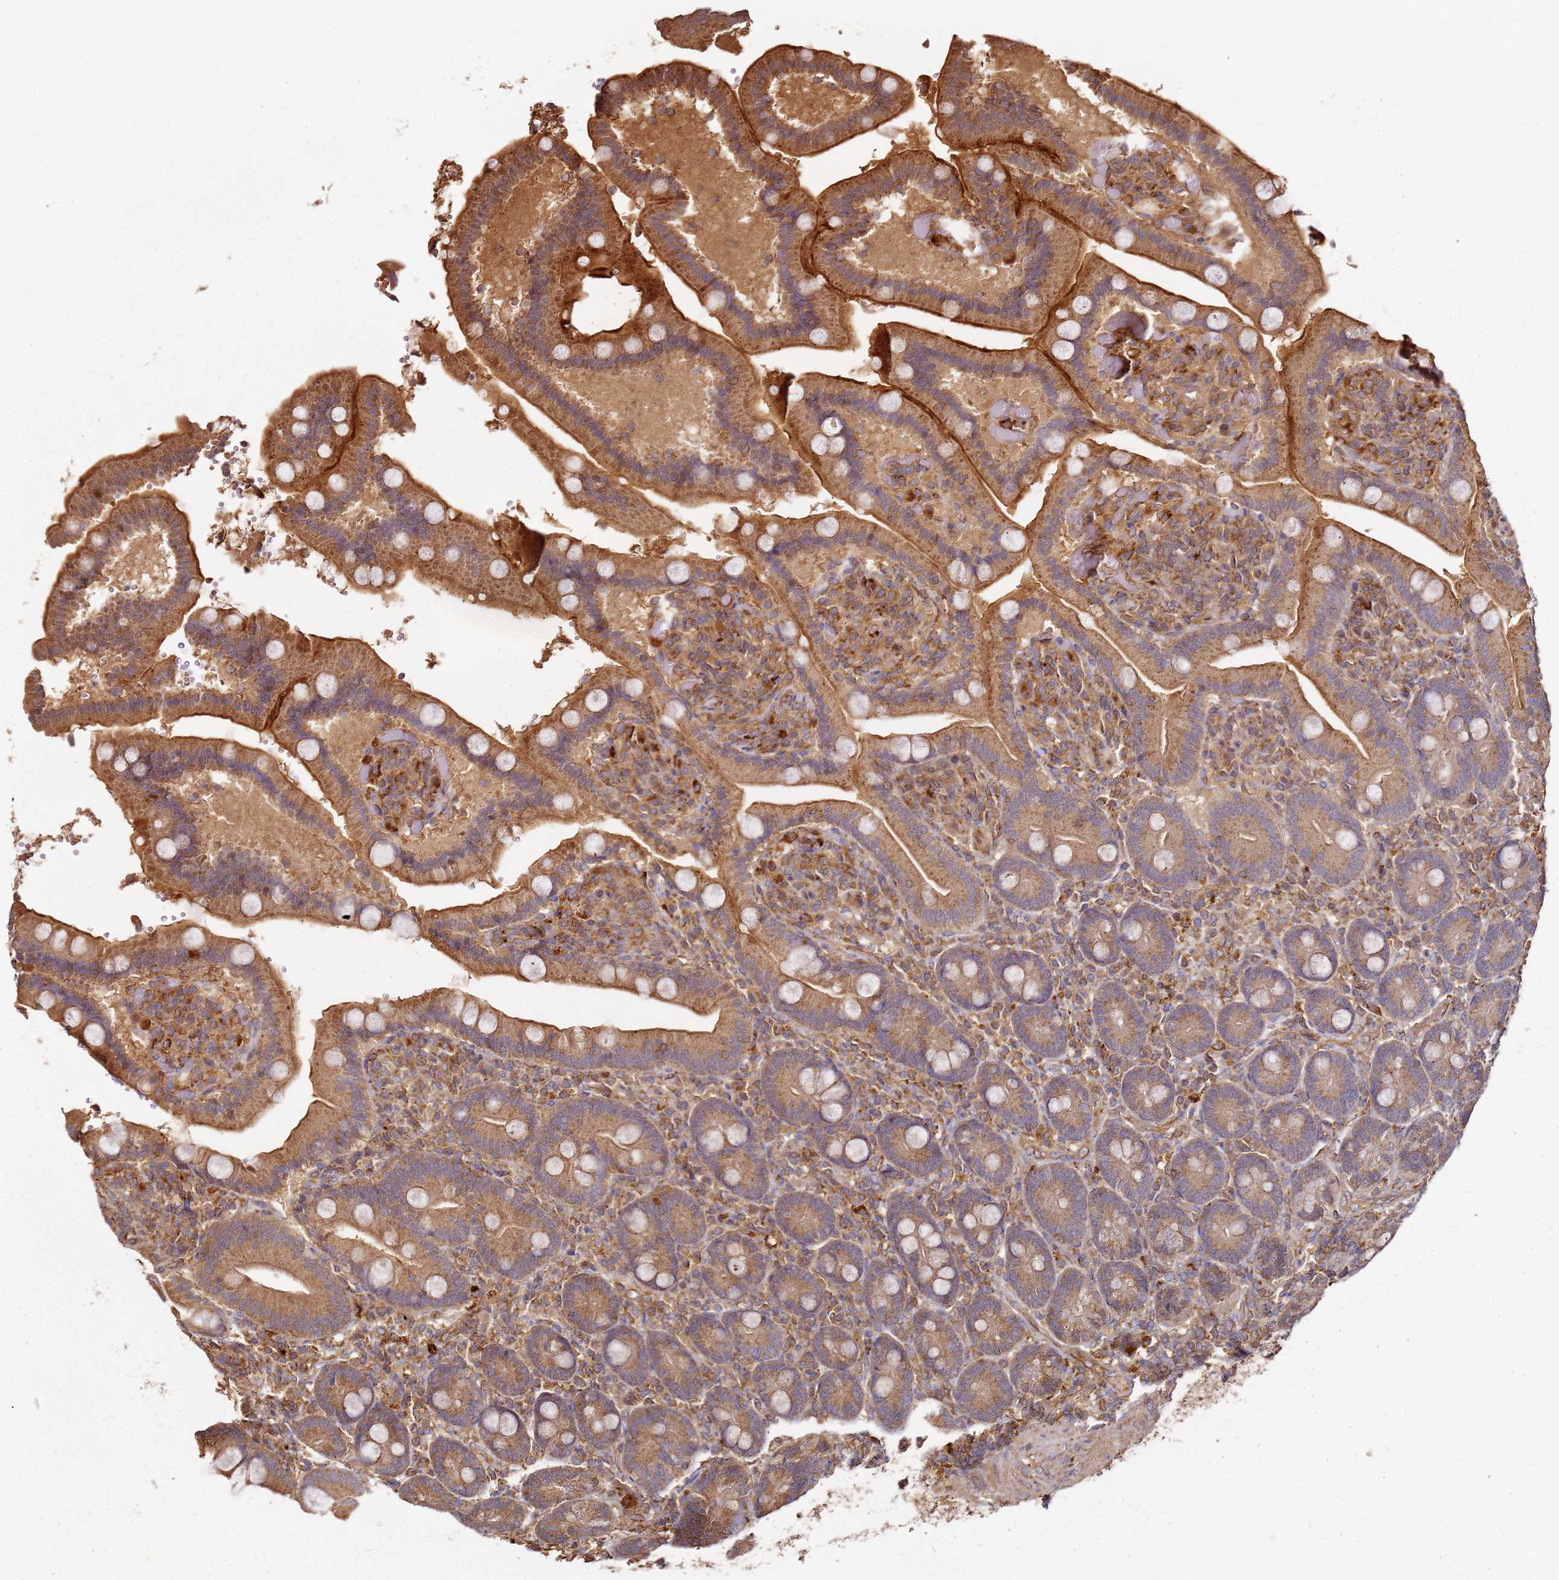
{"staining": {"intensity": "moderate", "quantity": ">75%", "location": "cytoplasmic/membranous"}, "tissue": "duodenum", "cell_type": "Glandular cells", "image_type": "normal", "snomed": [{"axis": "morphology", "description": "Normal tissue, NOS"}, {"axis": "topography", "description": "Duodenum"}], "caption": "Immunohistochemistry (IHC) micrograph of normal duodenum stained for a protein (brown), which displays medium levels of moderate cytoplasmic/membranous positivity in about >75% of glandular cells.", "gene": "SCGB2B2", "patient": {"sex": "female", "age": 62}}